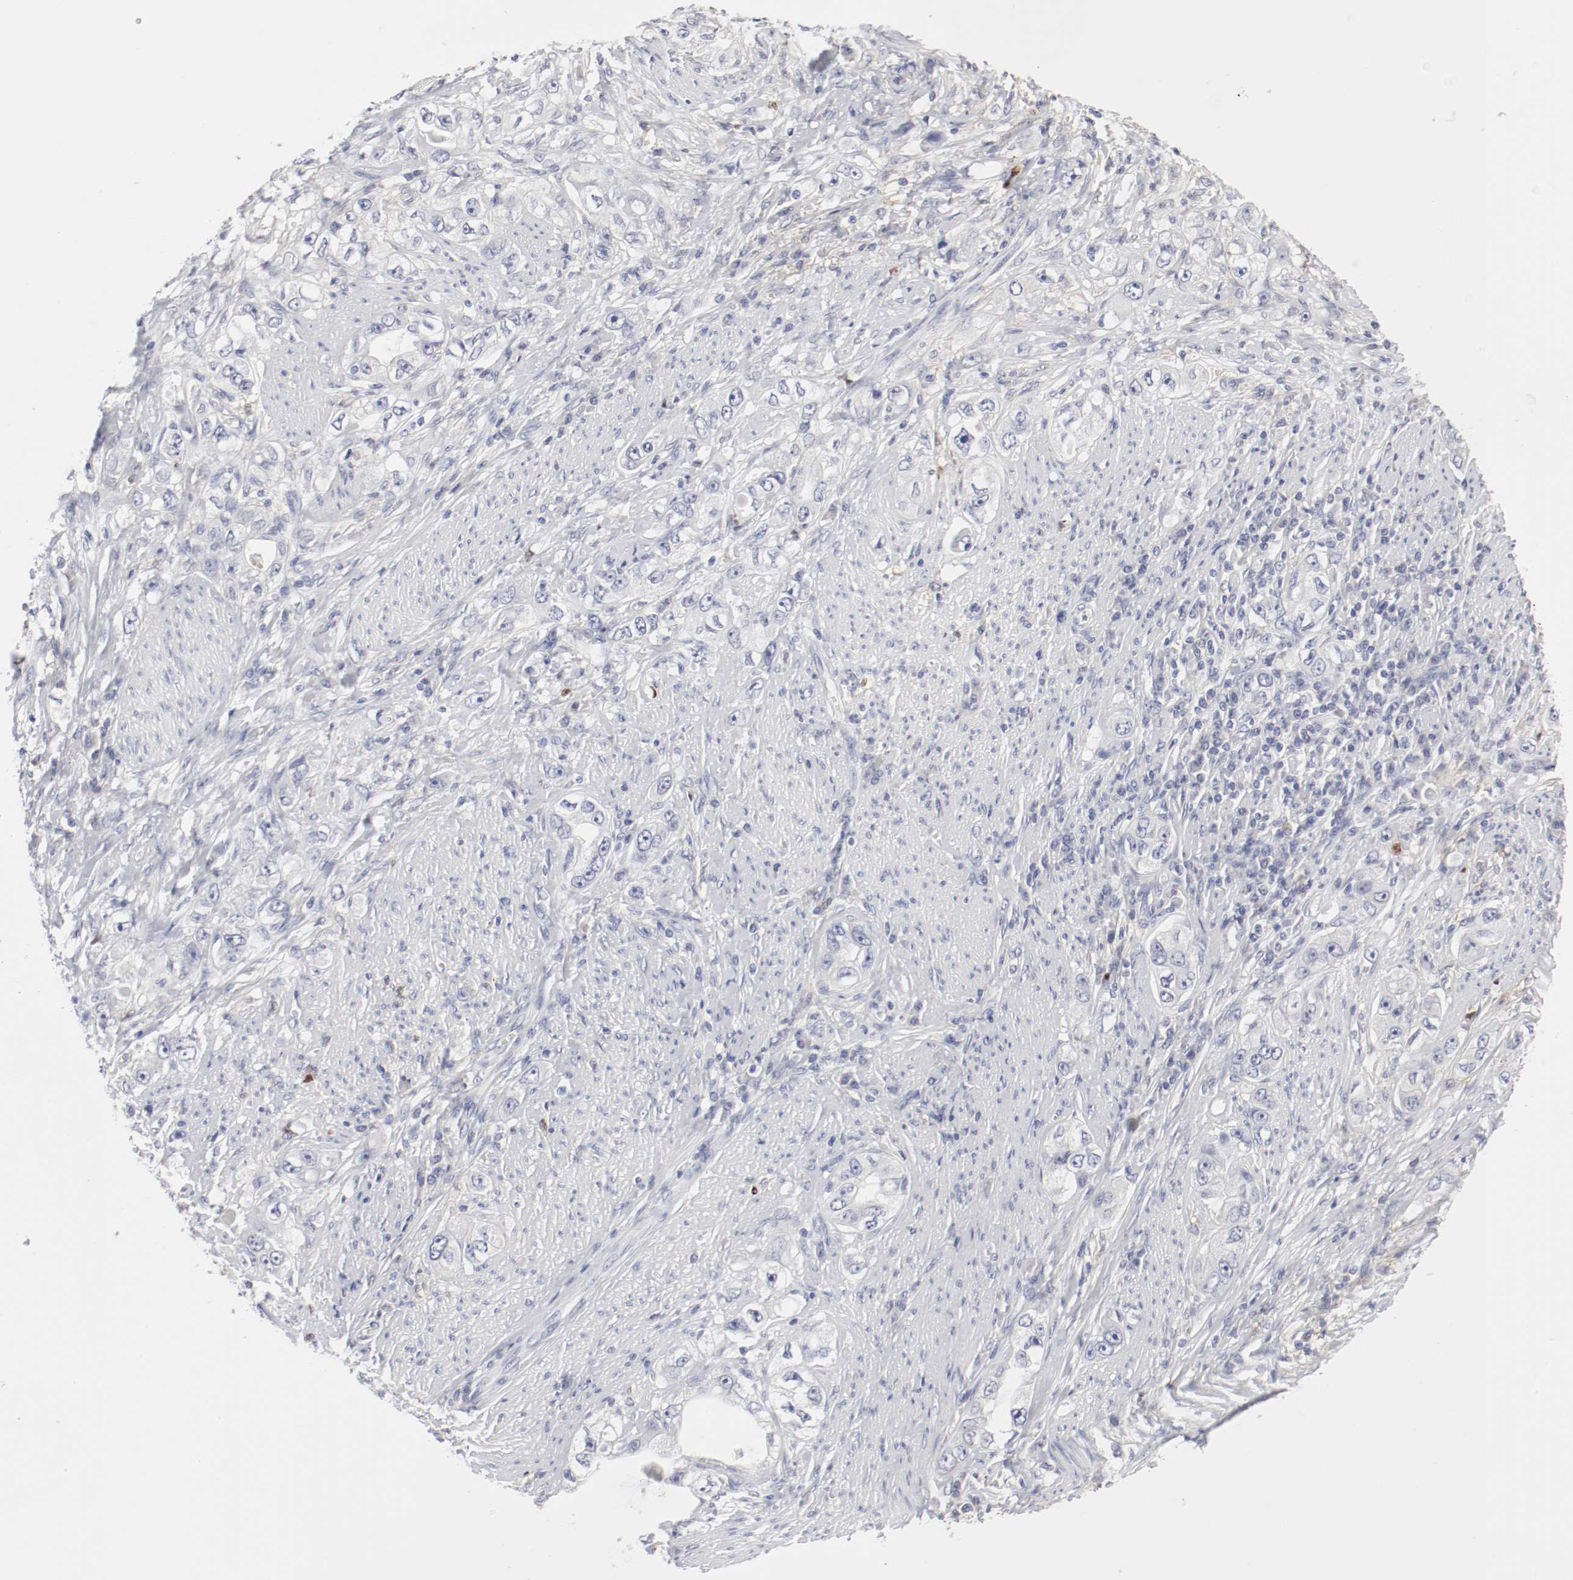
{"staining": {"intensity": "negative", "quantity": "none", "location": "none"}, "tissue": "stomach cancer", "cell_type": "Tumor cells", "image_type": "cancer", "snomed": [{"axis": "morphology", "description": "Adenocarcinoma, NOS"}, {"axis": "topography", "description": "Stomach, lower"}], "caption": "The micrograph shows no staining of tumor cells in adenocarcinoma (stomach).", "gene": "ITGAX", "patient": {"sex": "female", "age": 93}}